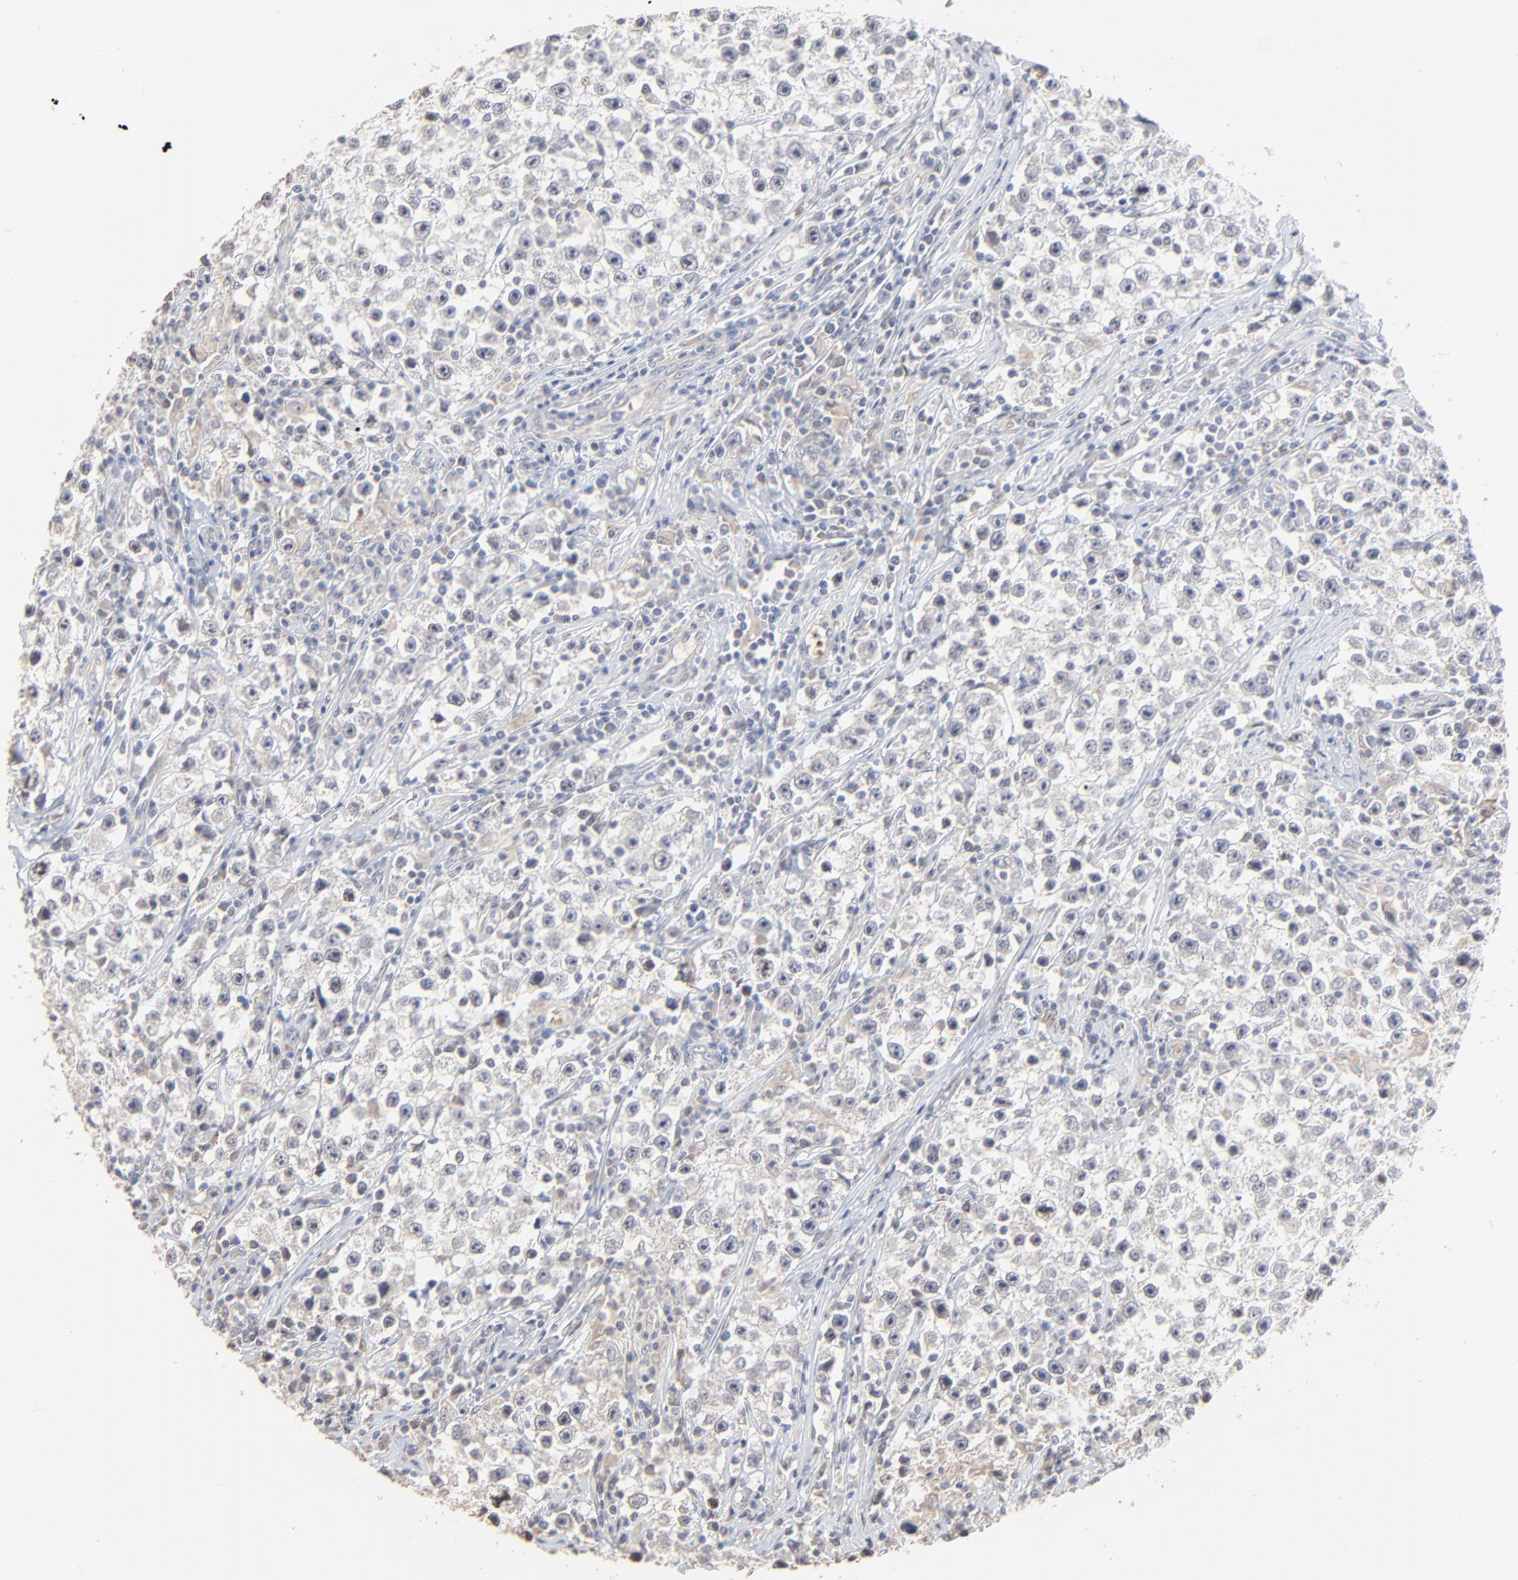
{"staining": {"intensity": "weak", "quantity": "<25%", "location": "cytoplasmic/membranous"}, "tissue": "testis cancer", "cell_type": "Tumor cells", "image_type": "cancer", "snomed": [{"axis": "morphology", "description": "Seminoma, NOS"}, {"axis": "topography", "description": "Testis"}], "caption": "A photomicrograph of human testis cancer is negative for staining in tumor cells.", "gene": "FANCB", "patient": {"sex": "male", "age": 35}}